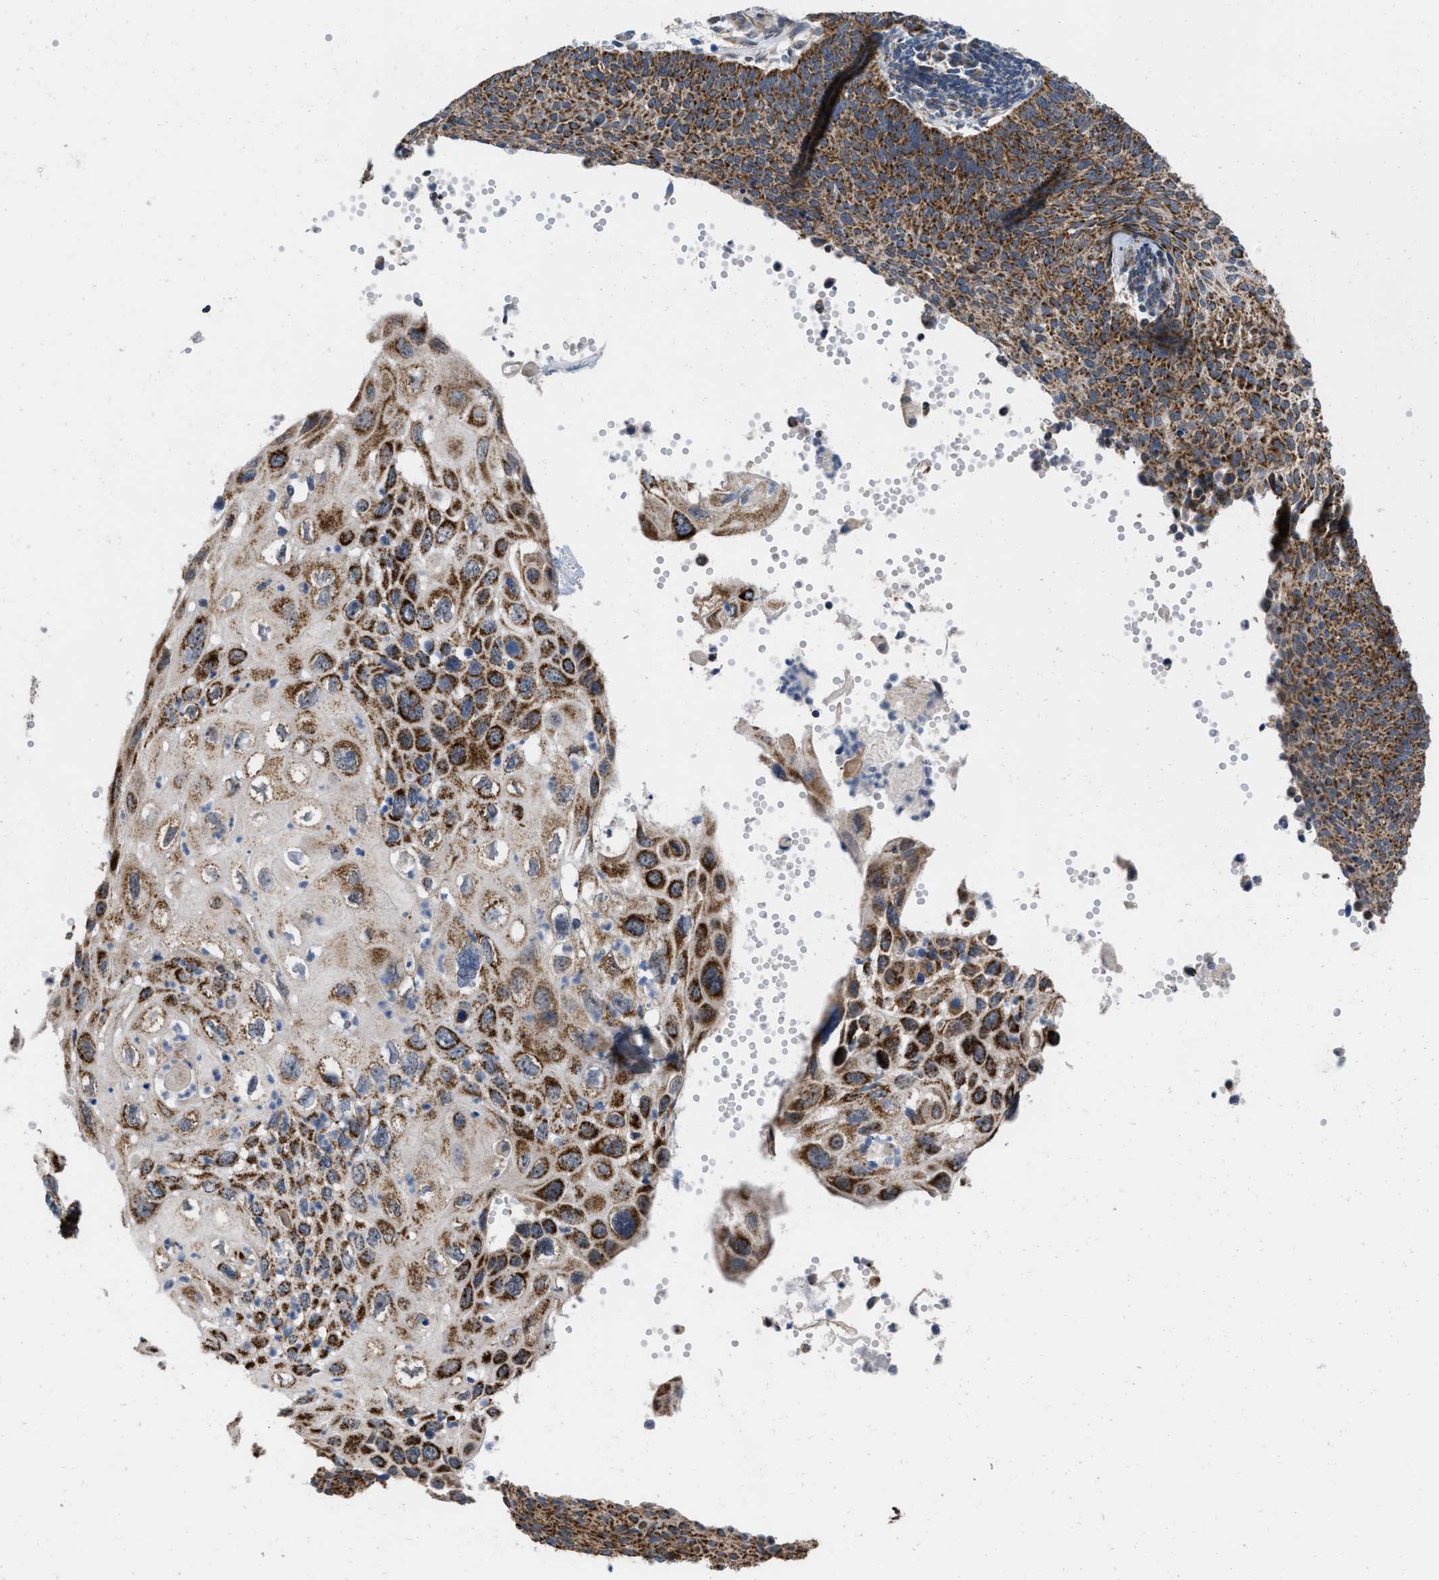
{"staining": {"intensity": "strong", "quantity": ">75%", "location": "cytoplasmic/membranous"}, "tissue": "cervical cancer", "cell_type": "Tumor cells", "image_type": "cancer", "snomed": [{"axis": "morphology", "description": "Squamous cell carcinoma, NOS"}, {"axis": "topography", "description": "Cervix"}], "caption": "Cervical cancer (squamous cell carcinoma) stained with DAB (3,3'-diaminobenzidine) immunohistochemistry (IHC) demonstrates high levels of strong cytoplasmic/membranous positivity in approximately >75% of tumor cells.", "gene": "AKAP1", "patient": {"sex": "female", "age": 70}}